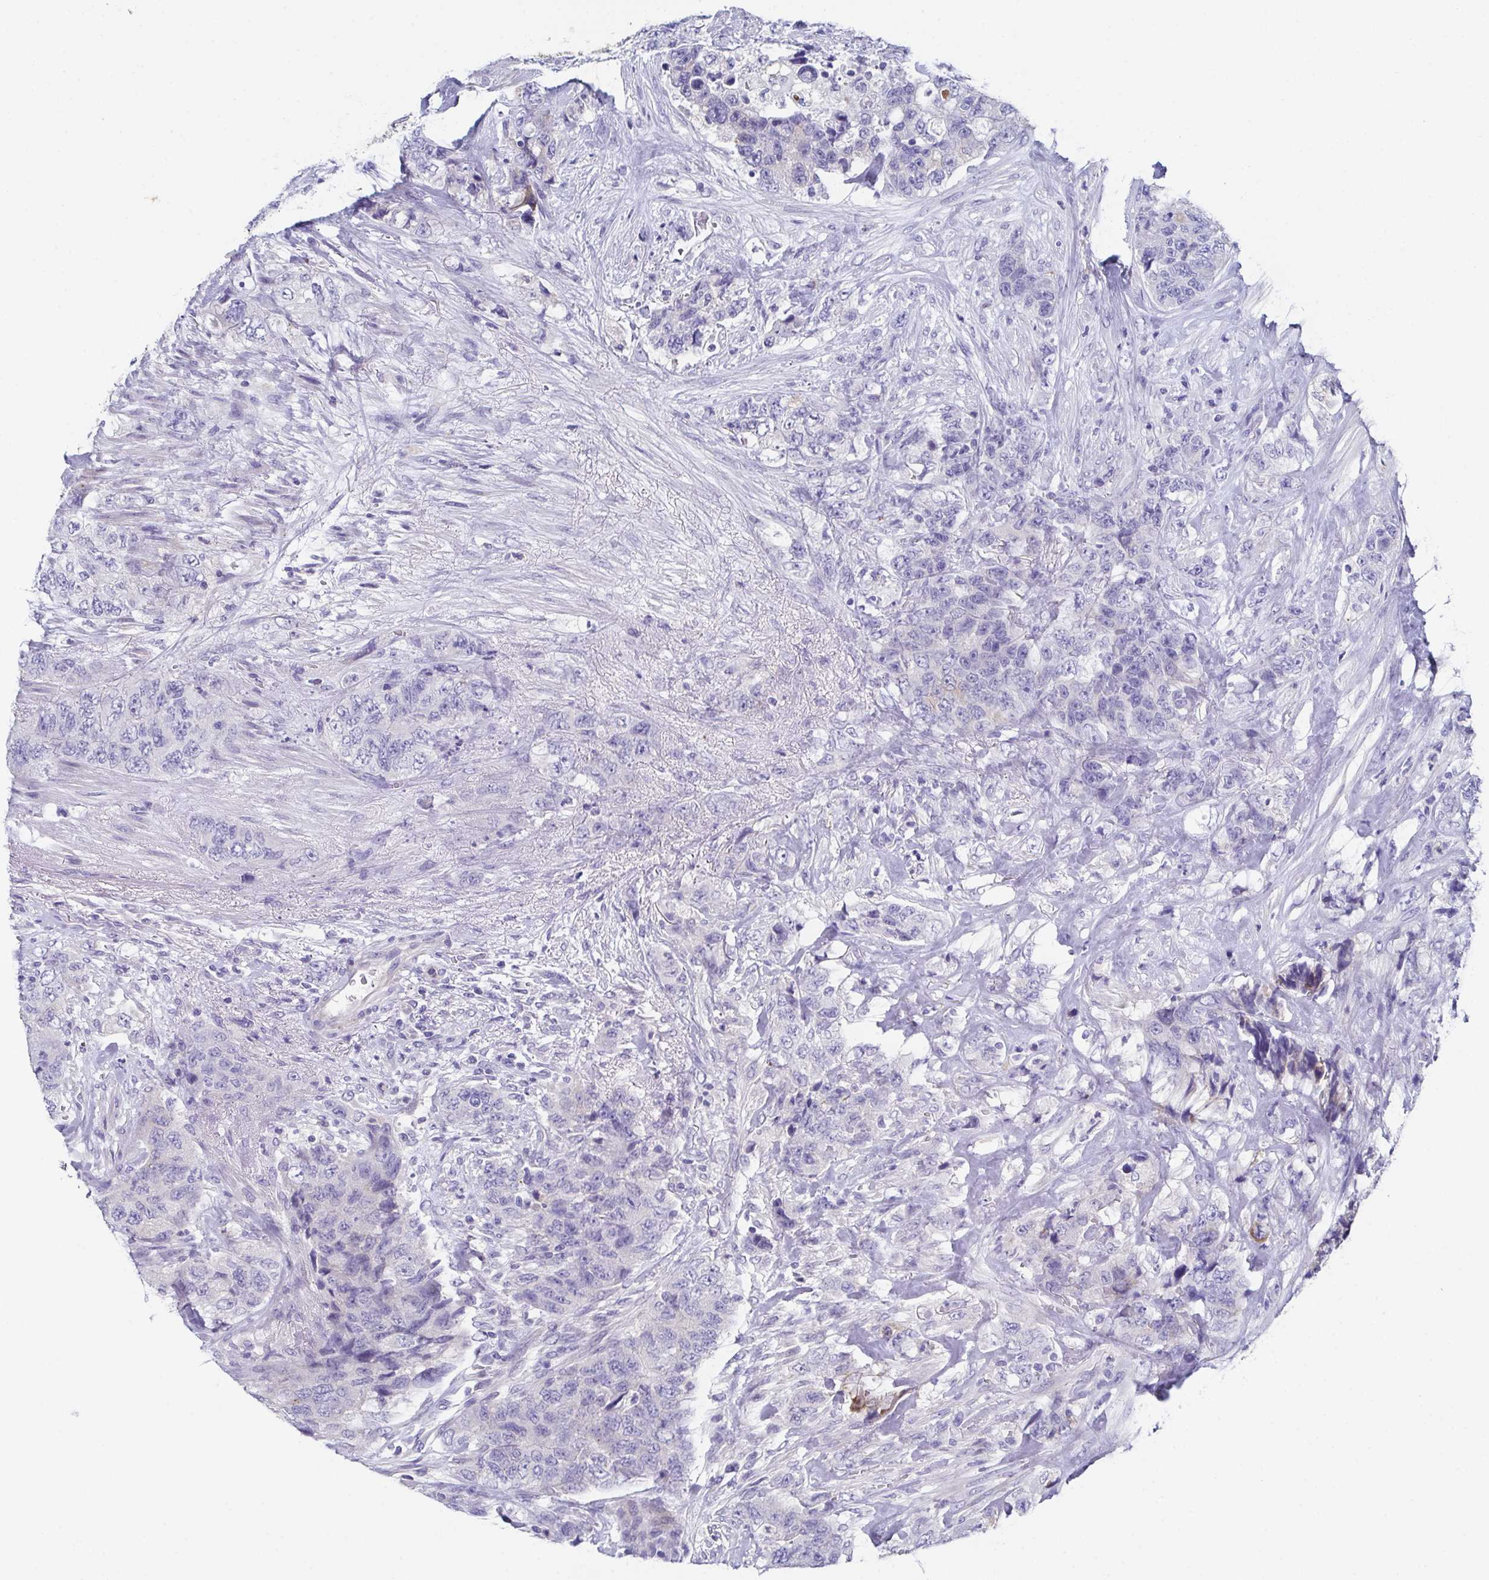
{"staining": {"intensity": "moderate", "quantity": "<25%", "location": "cytoplasmic/membranous"}, "tissue": "urothelial cancer", "cell_type": "Tumor cells", "image_type": "cancer", "snomed": [{"axis": "morphology", "description": "Urothelial carcinoma, High grade"}, {"axis": "topography", "description": "Urinary bladder"}], "caption": "Protein expression analysis of human high-grade urothelial carcinoma reveals moderate cytoplasmic/membranous staining in about <25% of tumor cells.", "gene": "SSC4D", "patient": {"sex": "female", "age": 78}}